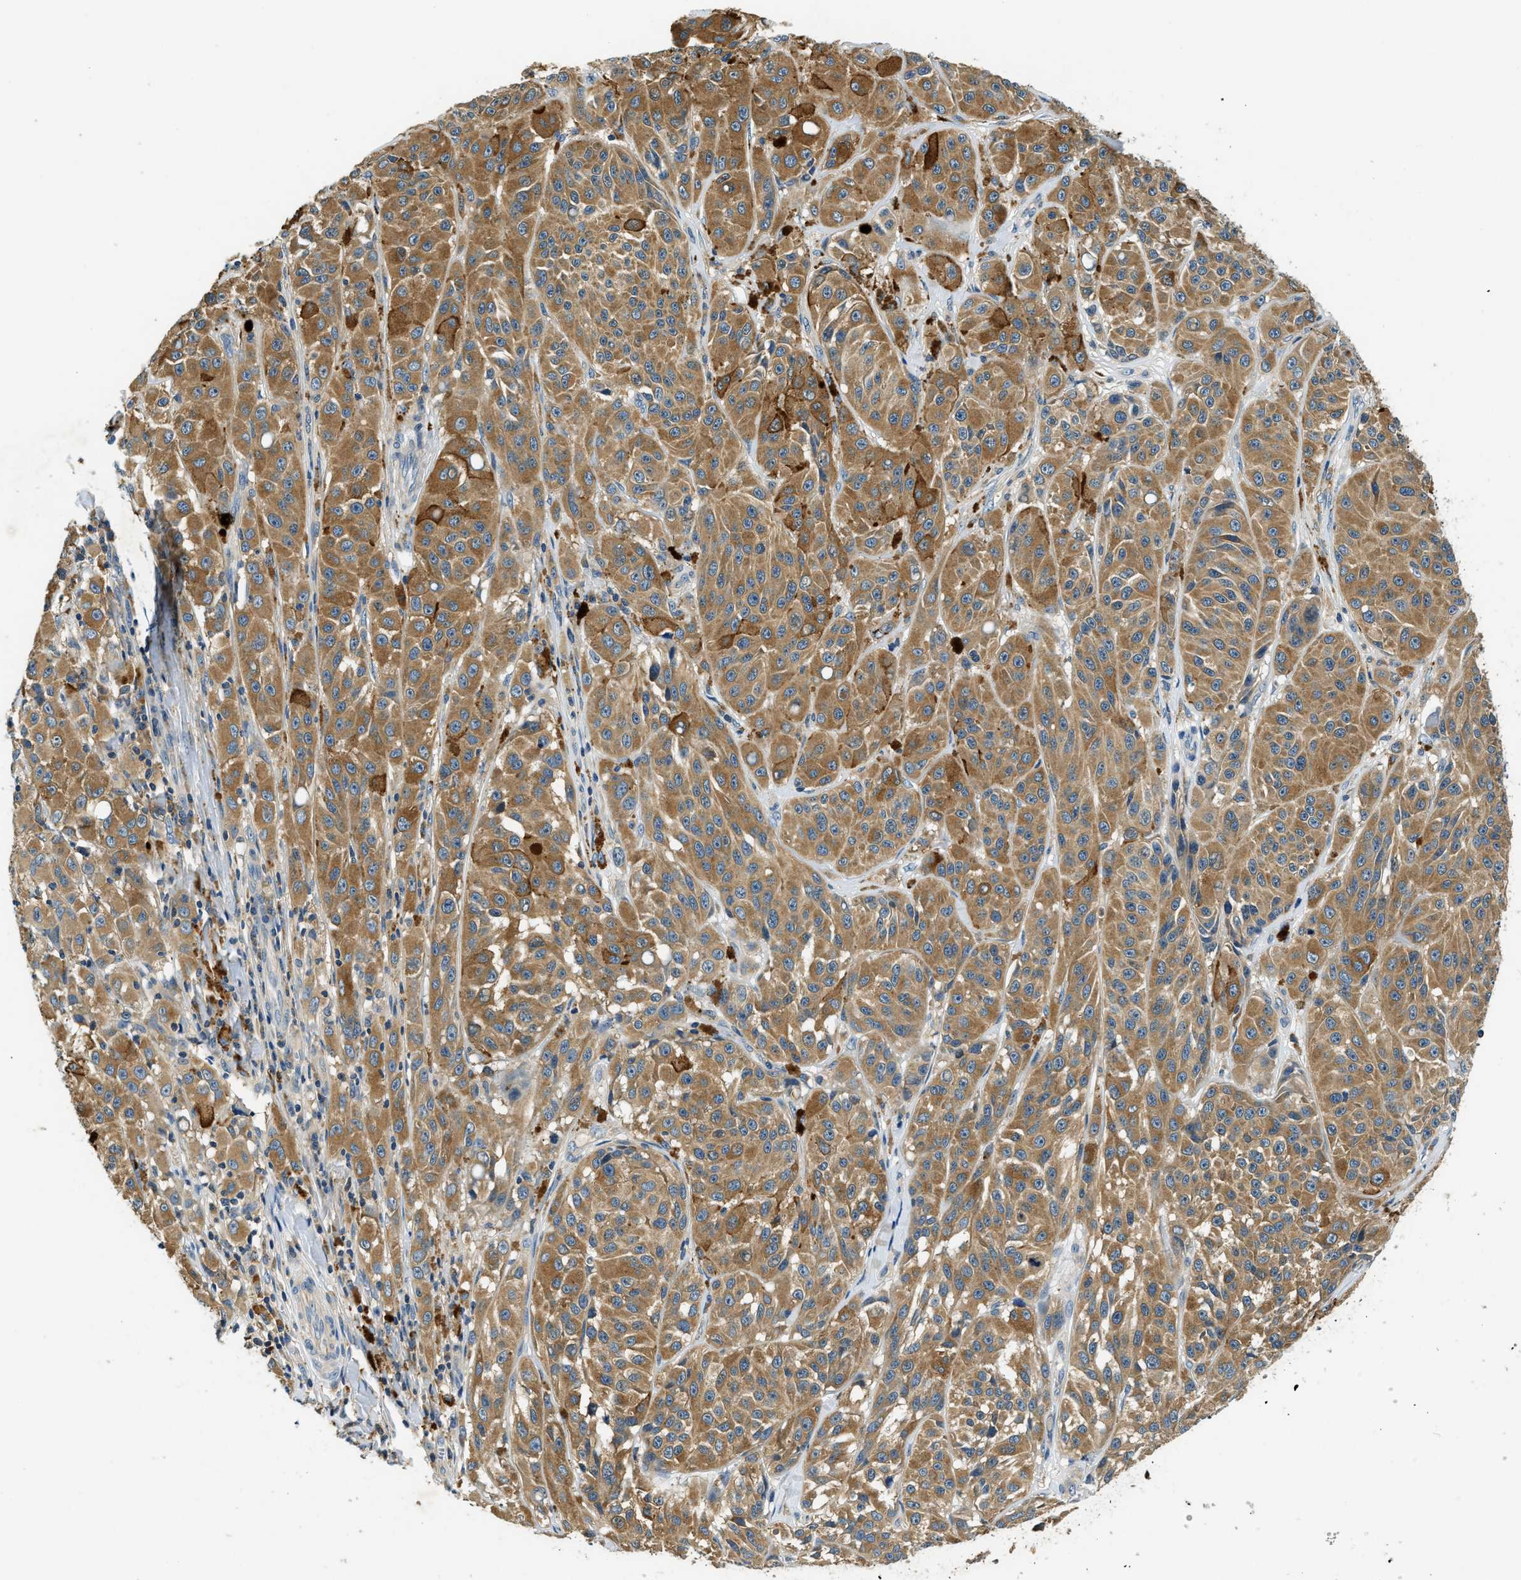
{"staining": {"intensity": "moderate", "quantity": ">75%", "location": "cytoplasmic/membranous"}, "tissue": "melanoma", "cell_type": "Tumor cells", "image_type": "cancer", "snomed": [{"axis": "morphology", "description": "Malignant melanoma, NOS"}, {"axis": "topography", "description": "Skin"}], "caption": "Malignant melanoma was stained to show a protein in brown. There is medium levels of moderate cytoplasmic/membranous staining in about >75% of tumor cells. The staining was performed using DAB, with brown indicating positive protein expression. Nuclei are stained blue with hematoxylin.", "gene": "RESF1", "patient": {"sex": "male", "age": 84}}